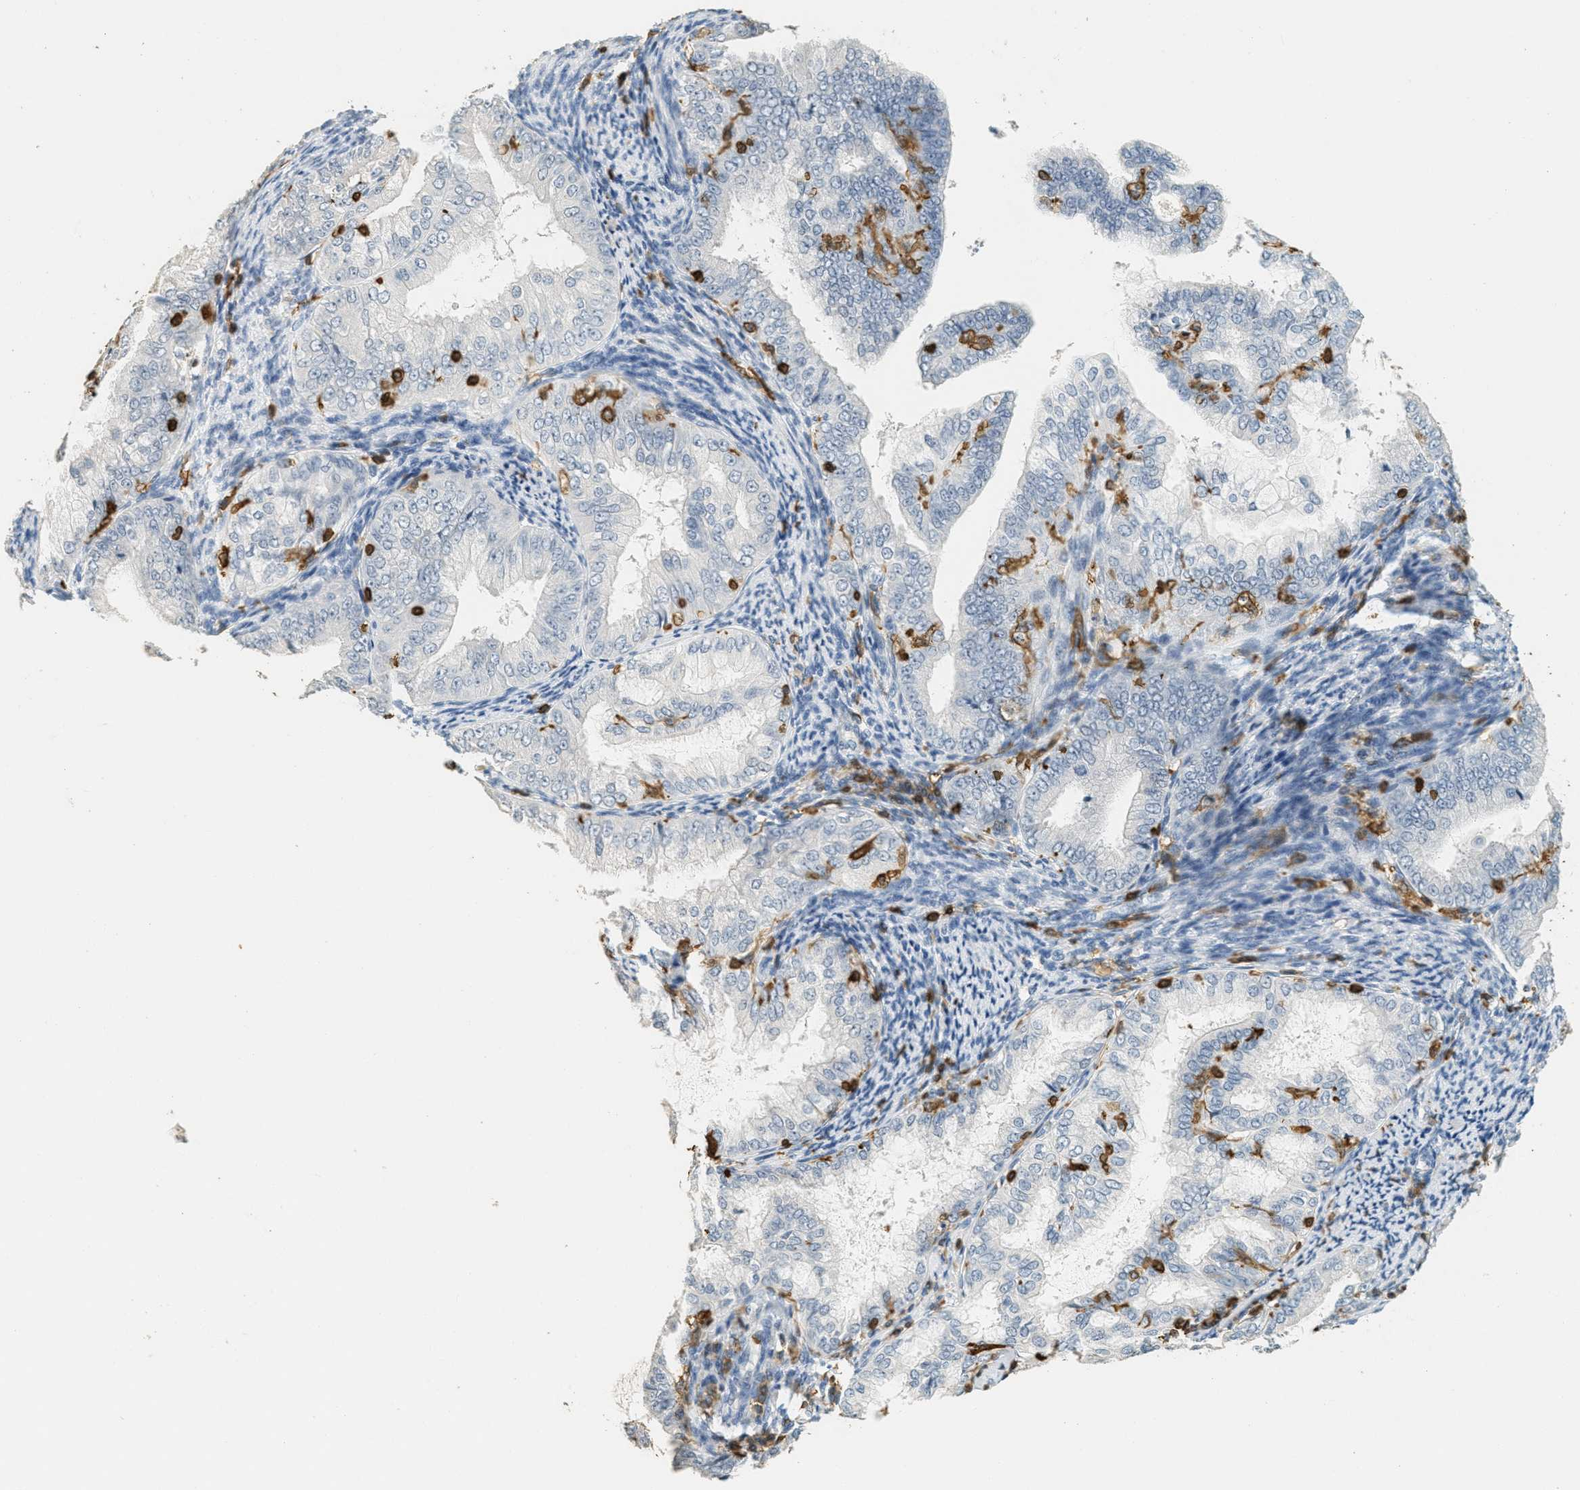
{"staining": {"intensity": "negative", "quantity": "none", "location": "none"}, "tissue": "endometrial cancer", "cell_type": "Tumor cells", "image_type": "cancer", "snomed": [{"axis": "morphology", "description": "Adenocarcinoma, NOS"}, {"axis": "topography", "description": "Endometrium"}], "caption": "IHC image of endometrial cancer stained for a protein (brown), which demonstrates no staining in tumor cells.", "gene": "LSP1", "patient": {"sex": "female", "age": 63}}